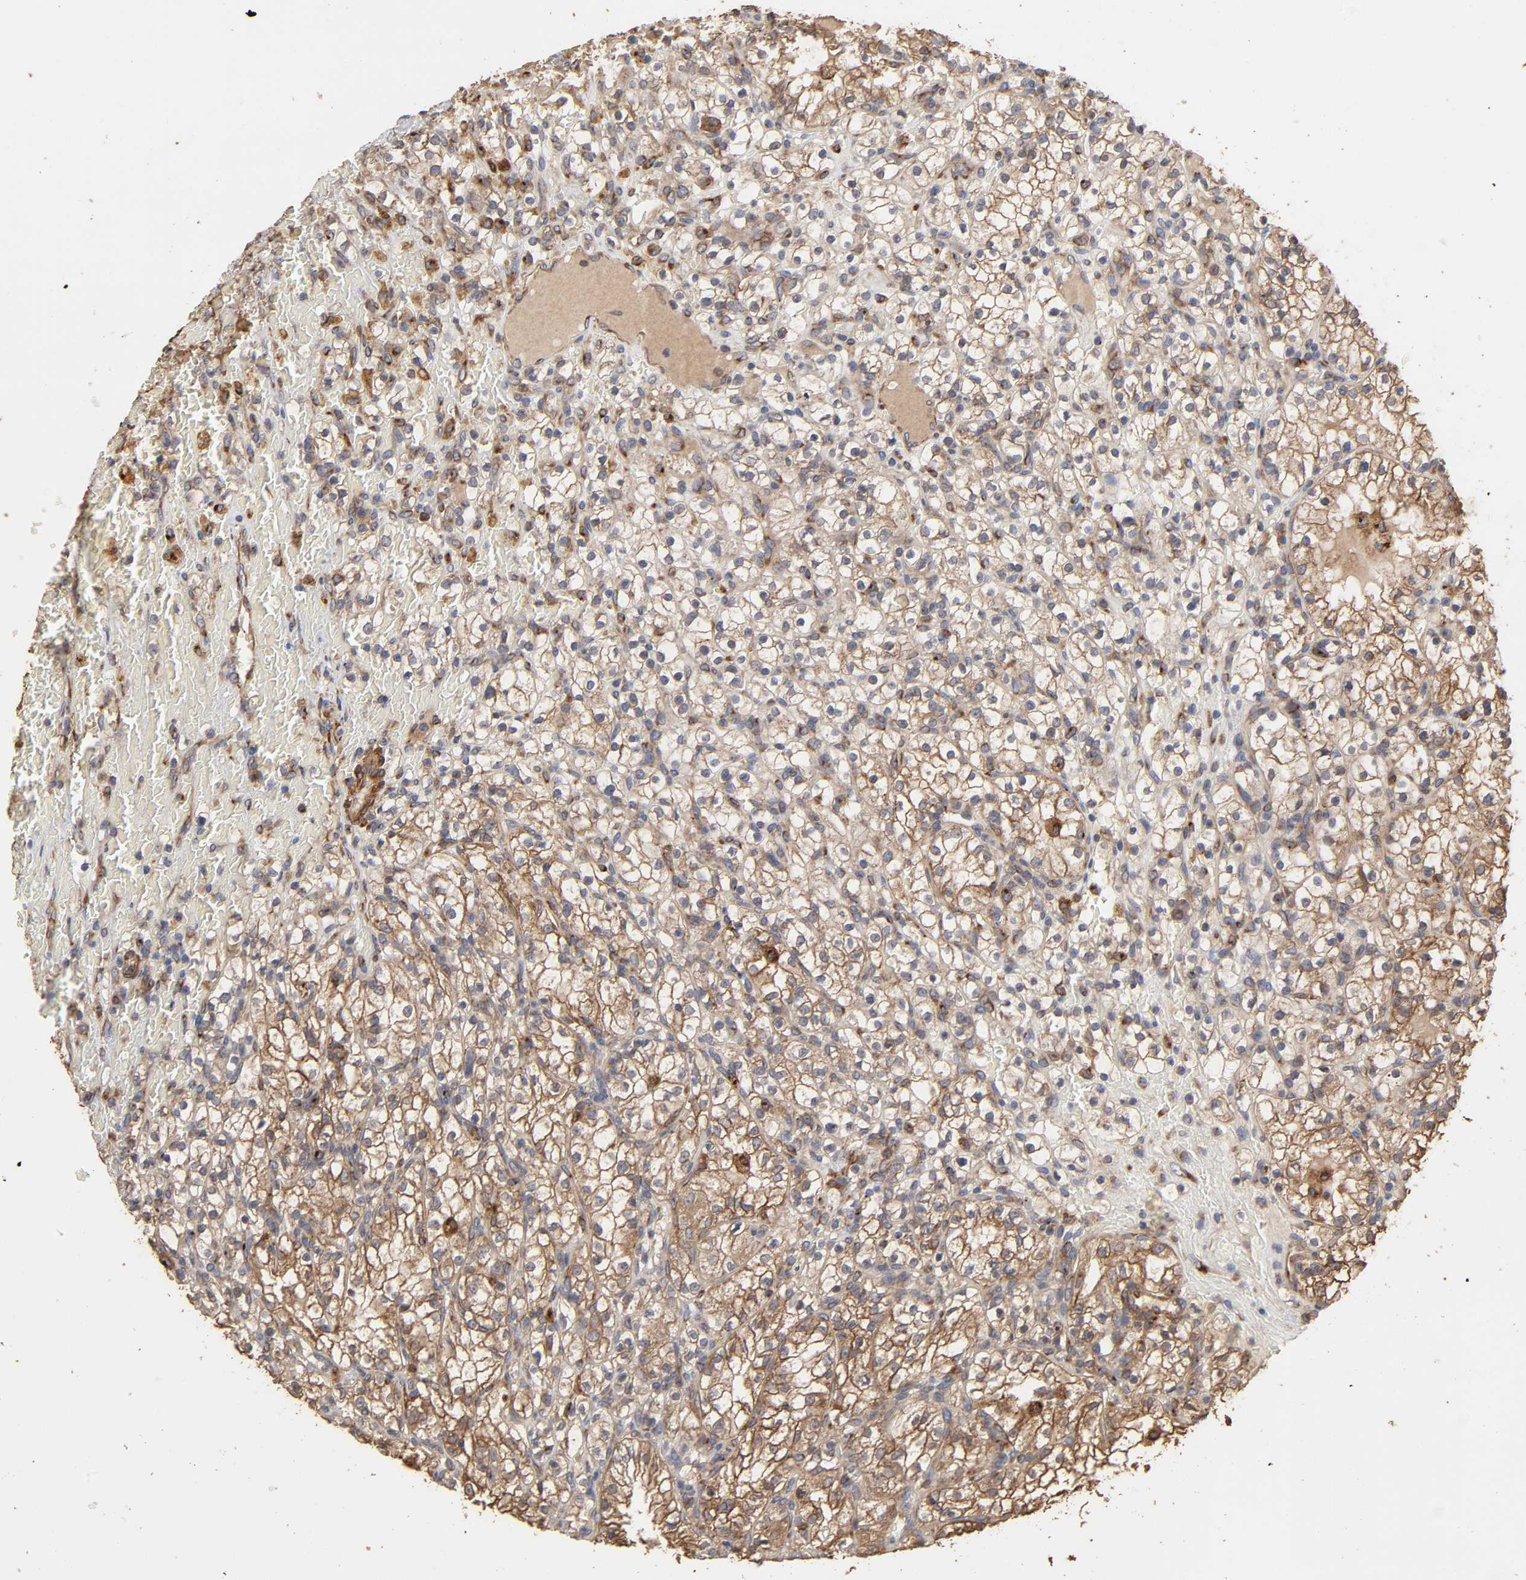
{"staining": {"intensity": "moderate", "quantity": ">75%", "location": "cytoplasmic/membranous"}, "tissue": "renal cancer", "cell_type": "Tumor cells", "image_type": "cancer", "snomed": [{"axis": "morphology", "description": "Normal tissue, NOS"}, {"axis": "morphology", "description": "Adenocarcinoma, NOS"}, {"axis": "topography", "description": "Kidney"}], "caption": "DAB (3,3'-diaminobenzidine) immunohistochemical staining of renal cancer (adenocarcinoma) shows moderate cytoplasmic/membranous protein expression in approximately >75% of tumor cells.", "gene": "GNPTG", "patient": {"sex": "female", "age": 55}}